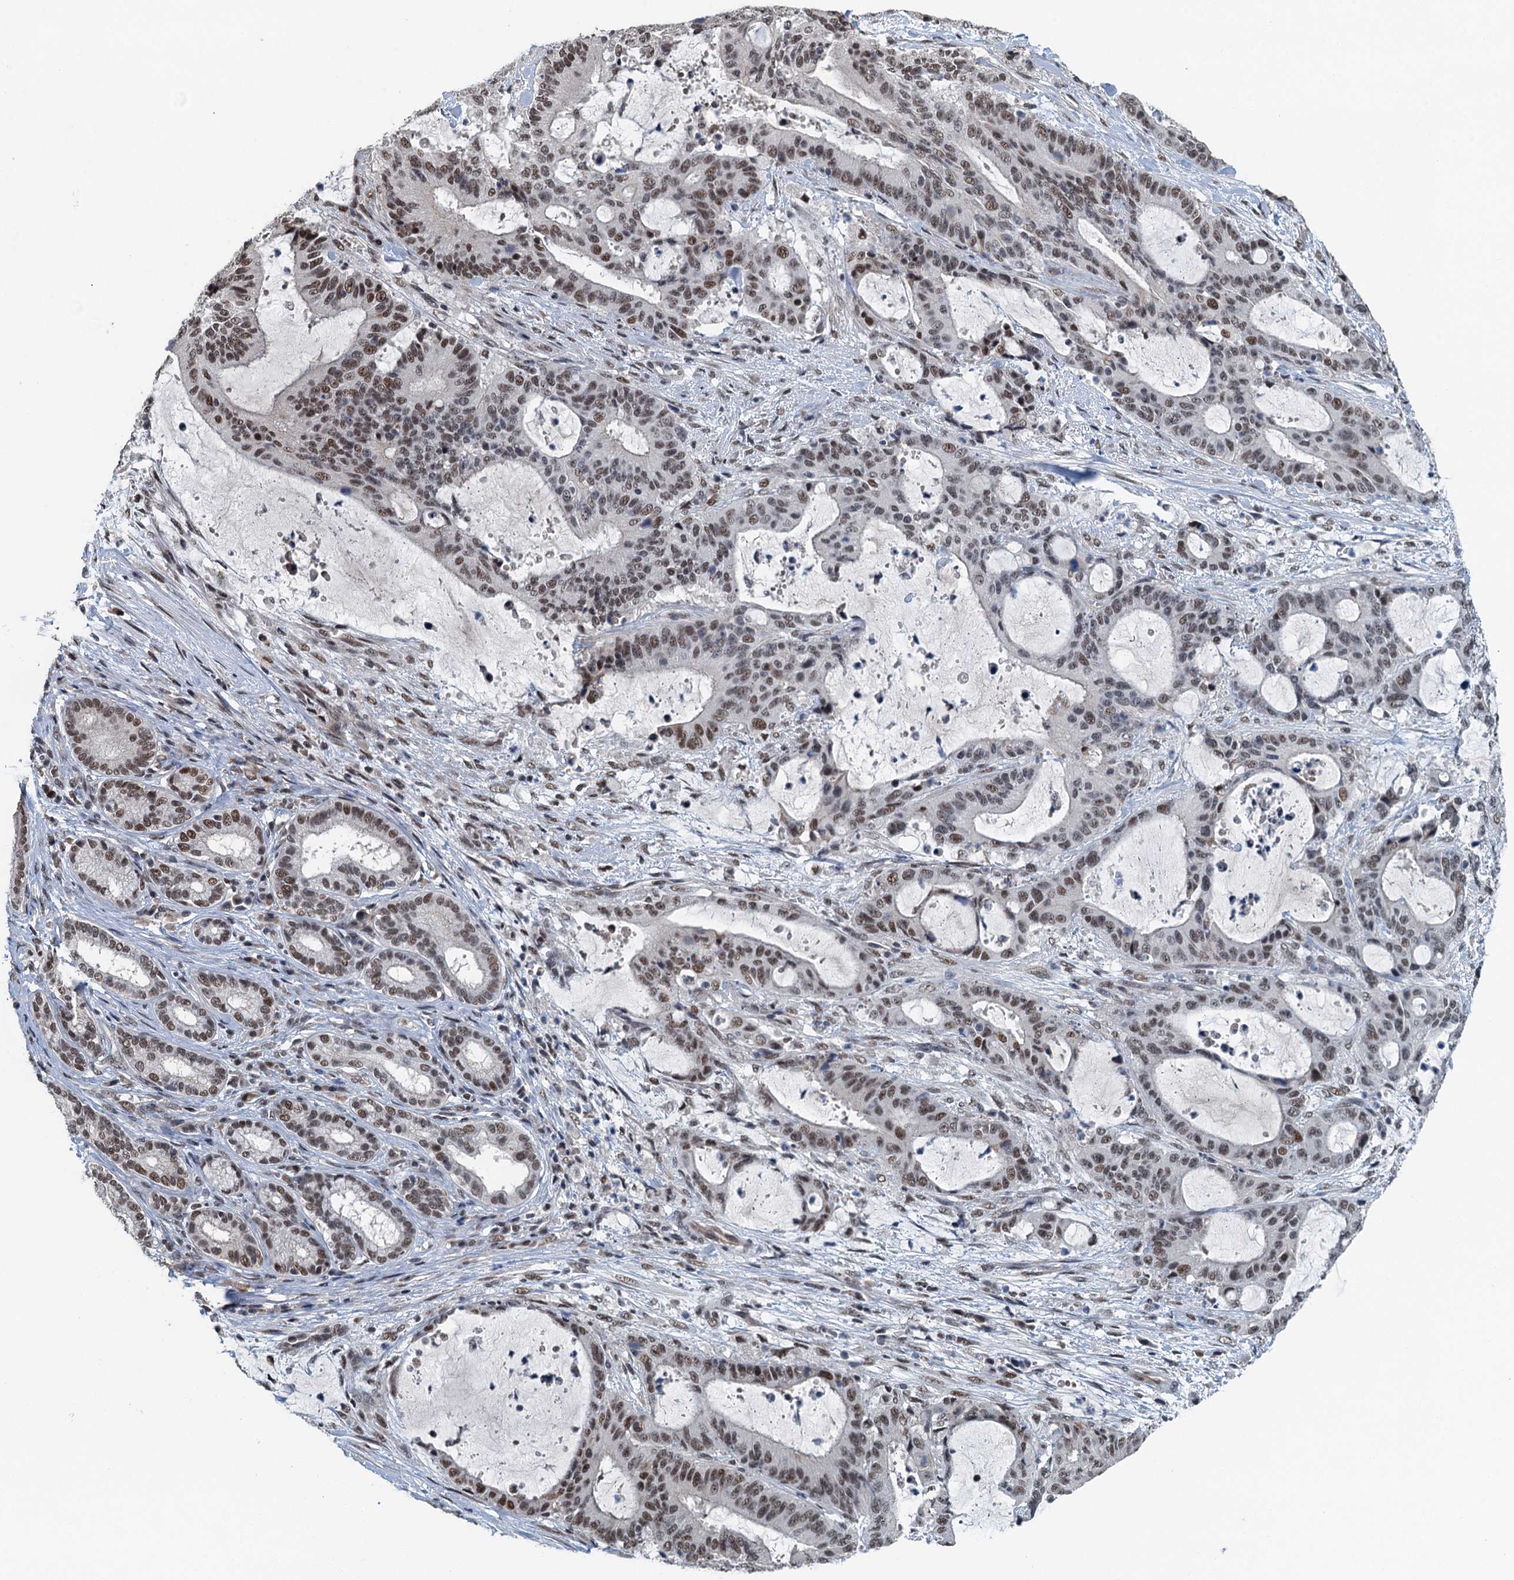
{"staining": {"intensity": "moderate", "quantity": ">75%", "location": "nuclear"}, "tissue": "liver cancer", "cell_type": "Tumor cells", "image_type": "cancer", "snomed": [{"axis": "morphology", "description": "Normal tissue, NOS"}, {"axis": "morphology", "description": "Cholangiocarcinoma"}, {"axis": "topography", "description": "Liver"}, {"axis": "topography", "description": "Peripheral nerve tissue"}], "caption": "Immunohistochemistry (IHC) photomicrograph of liver cancer stained for a protein (brown), which exhibits medium levels of moderate nuclear staining in approximately >75% of tumor cells.", "gene": "MTA3", "patient": {"sex": "female", "age": 73}}